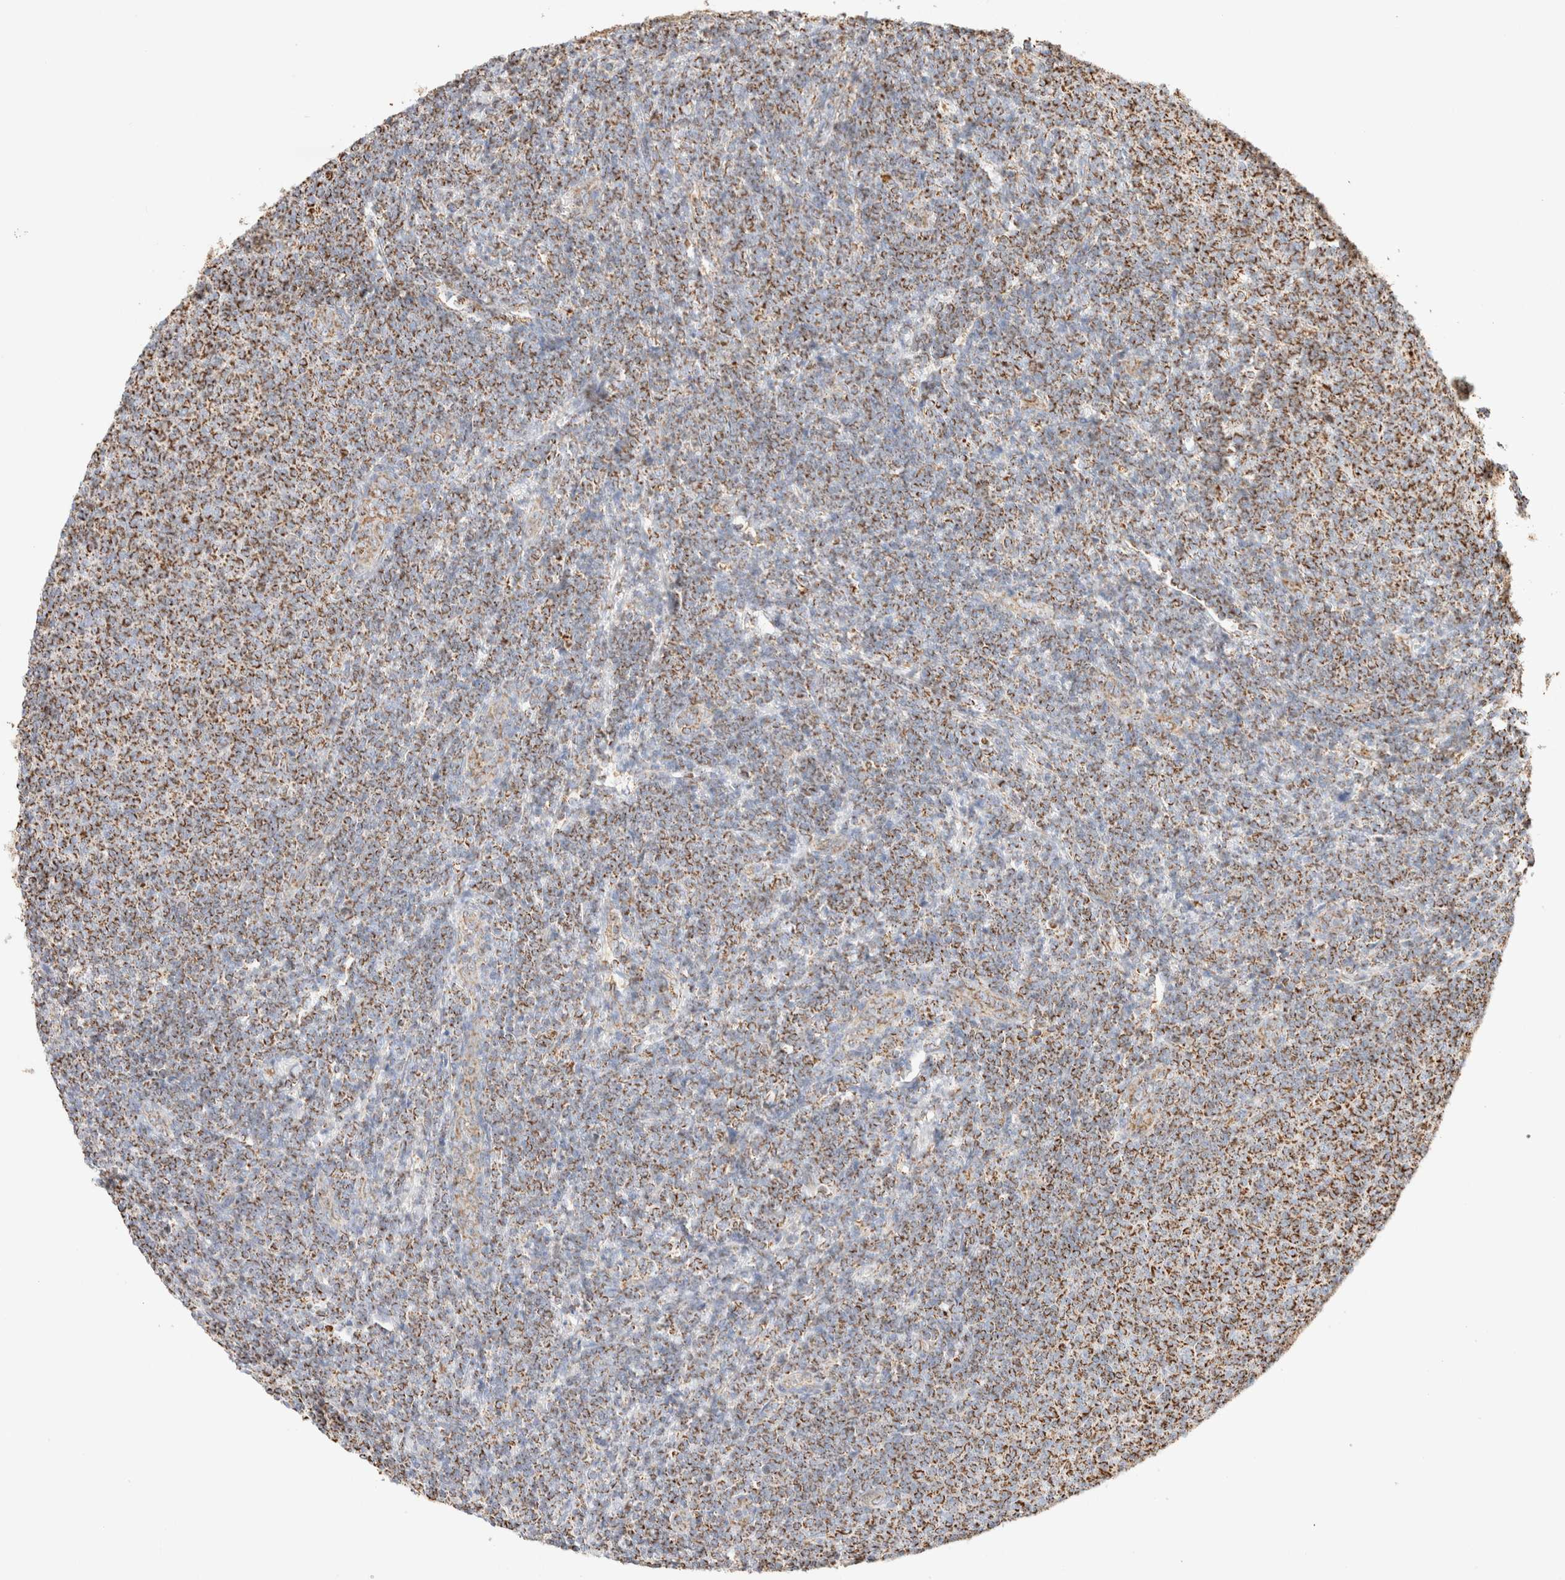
{"staining": {"intensity": "weak", "quantity": "25%-75%", "location": "cytoplasmic/membranous"}, "tissue": "lymphoma", "cell_type": "Tumor cells", "image_type": "cancer", "snomed": [{"axis": "morphology", "description": "Malignant lymphoma, non-Hodgkin's type, Low grade"}, {"axis": "topography", "description": "Lymph node"}], "caption": "Lymphoma was stained to show a protein in brown. There is low levels of weak cytoplasmic/membranous staining in approximately 25%-75% of tumor cells.", "gene": "PHB2", "patient": {"sex": "male", "age": 66}}